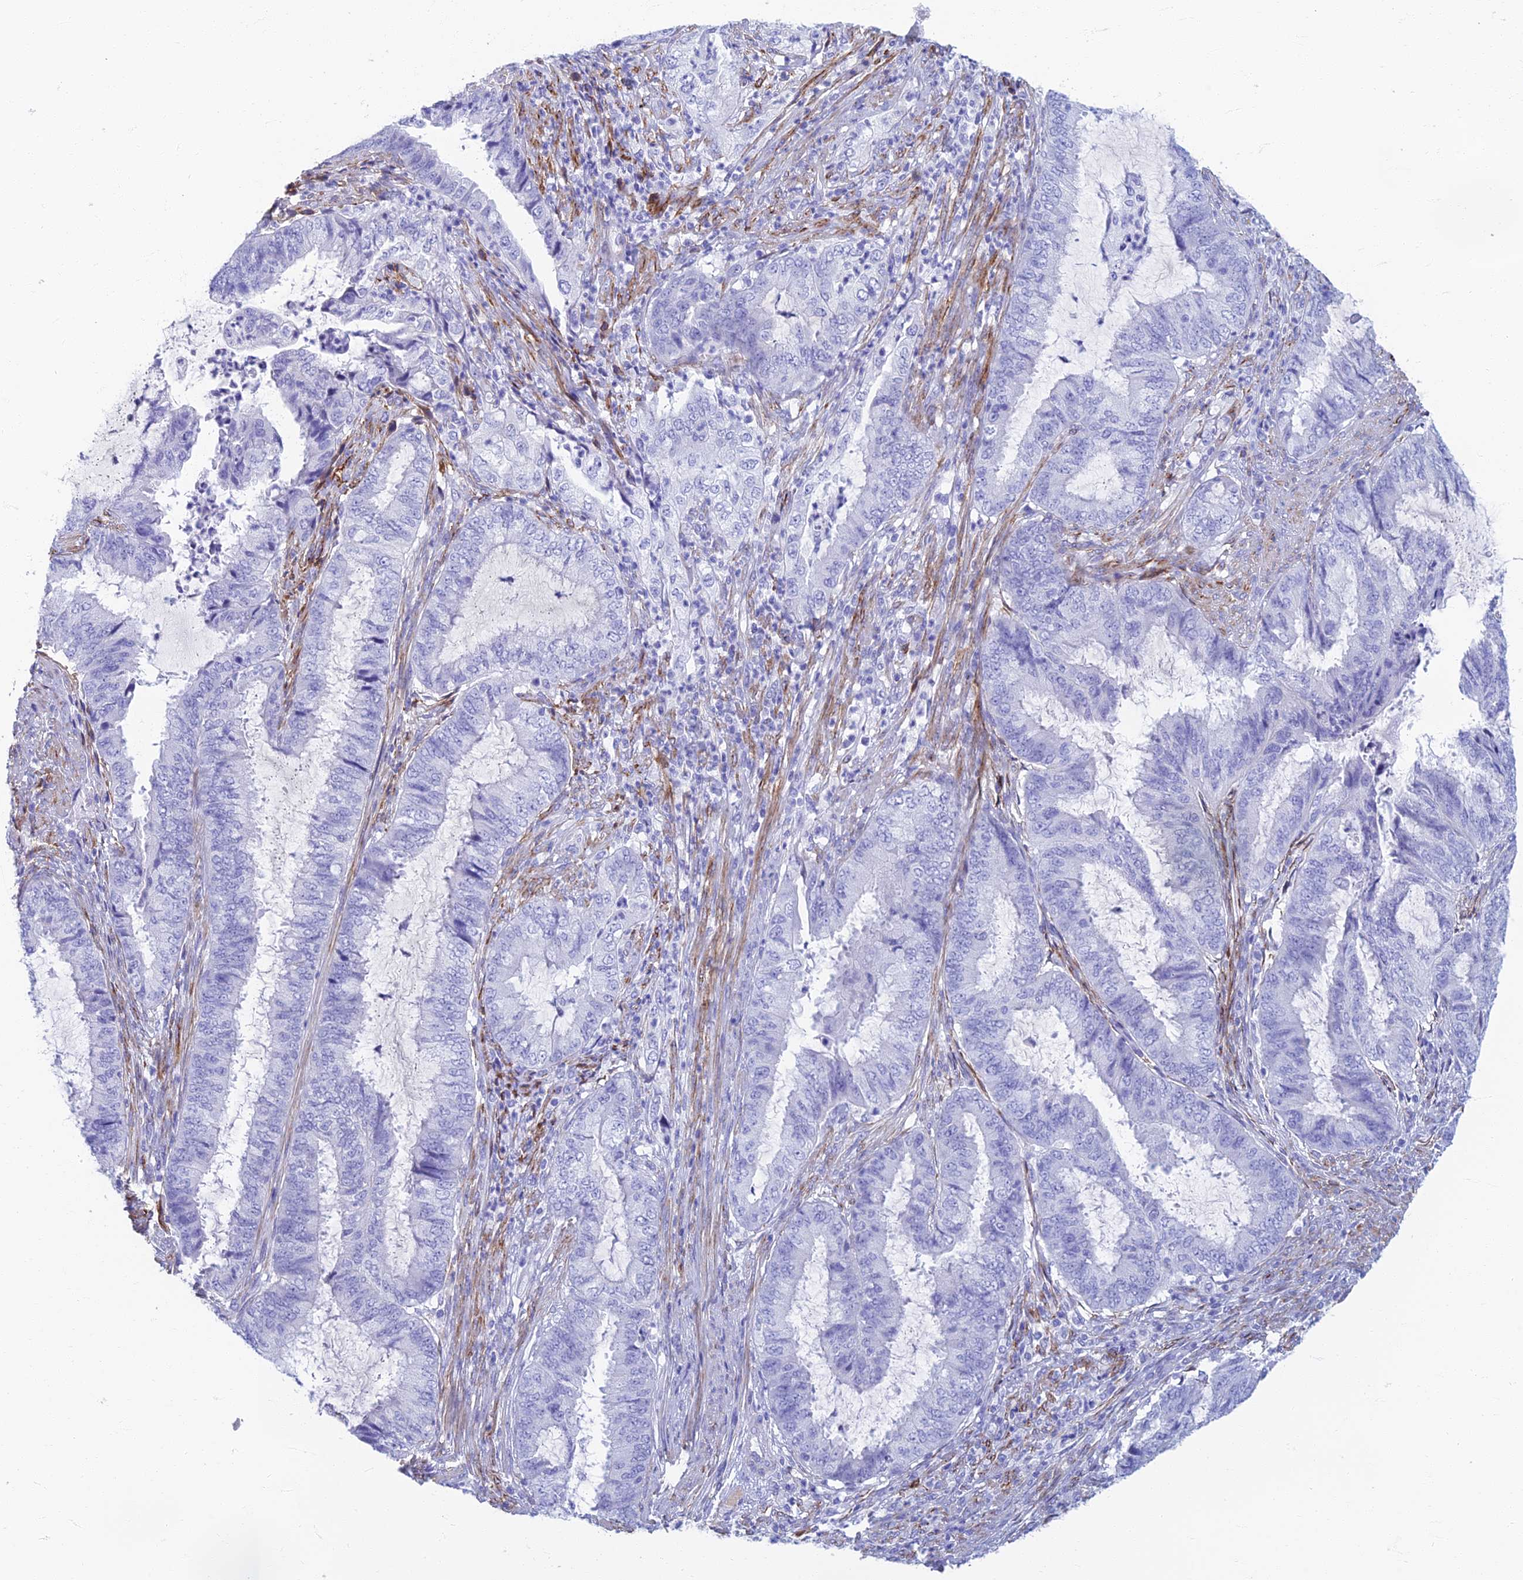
{"staining": {"intensity": "negative", "quantity": "none", "location": "none"}, "tissue": "endometrial cancer", "cell_type": "Tumor cells", "image_type": "cancer", "snomed": [{"axis": "morphology", "description": "Adenocarcinoma, NOS"}, {"axis": "topography", "description": "Endometrium"}], "caption": "Immunohistochemistry photomicrograph of neoplastic tissue: human endometrial adenocarcinoma stained with DAB (3,3'-diaminobenzidine) displays no significant protein staining in tumor cells. (Brightfield microscopy of DAB (3,3'-diaminobenzidine) immunohistochemistry (IHC) at high magnification).", "gene": "ETFRF1", "patient": {"sex": "female", "age": 51}}